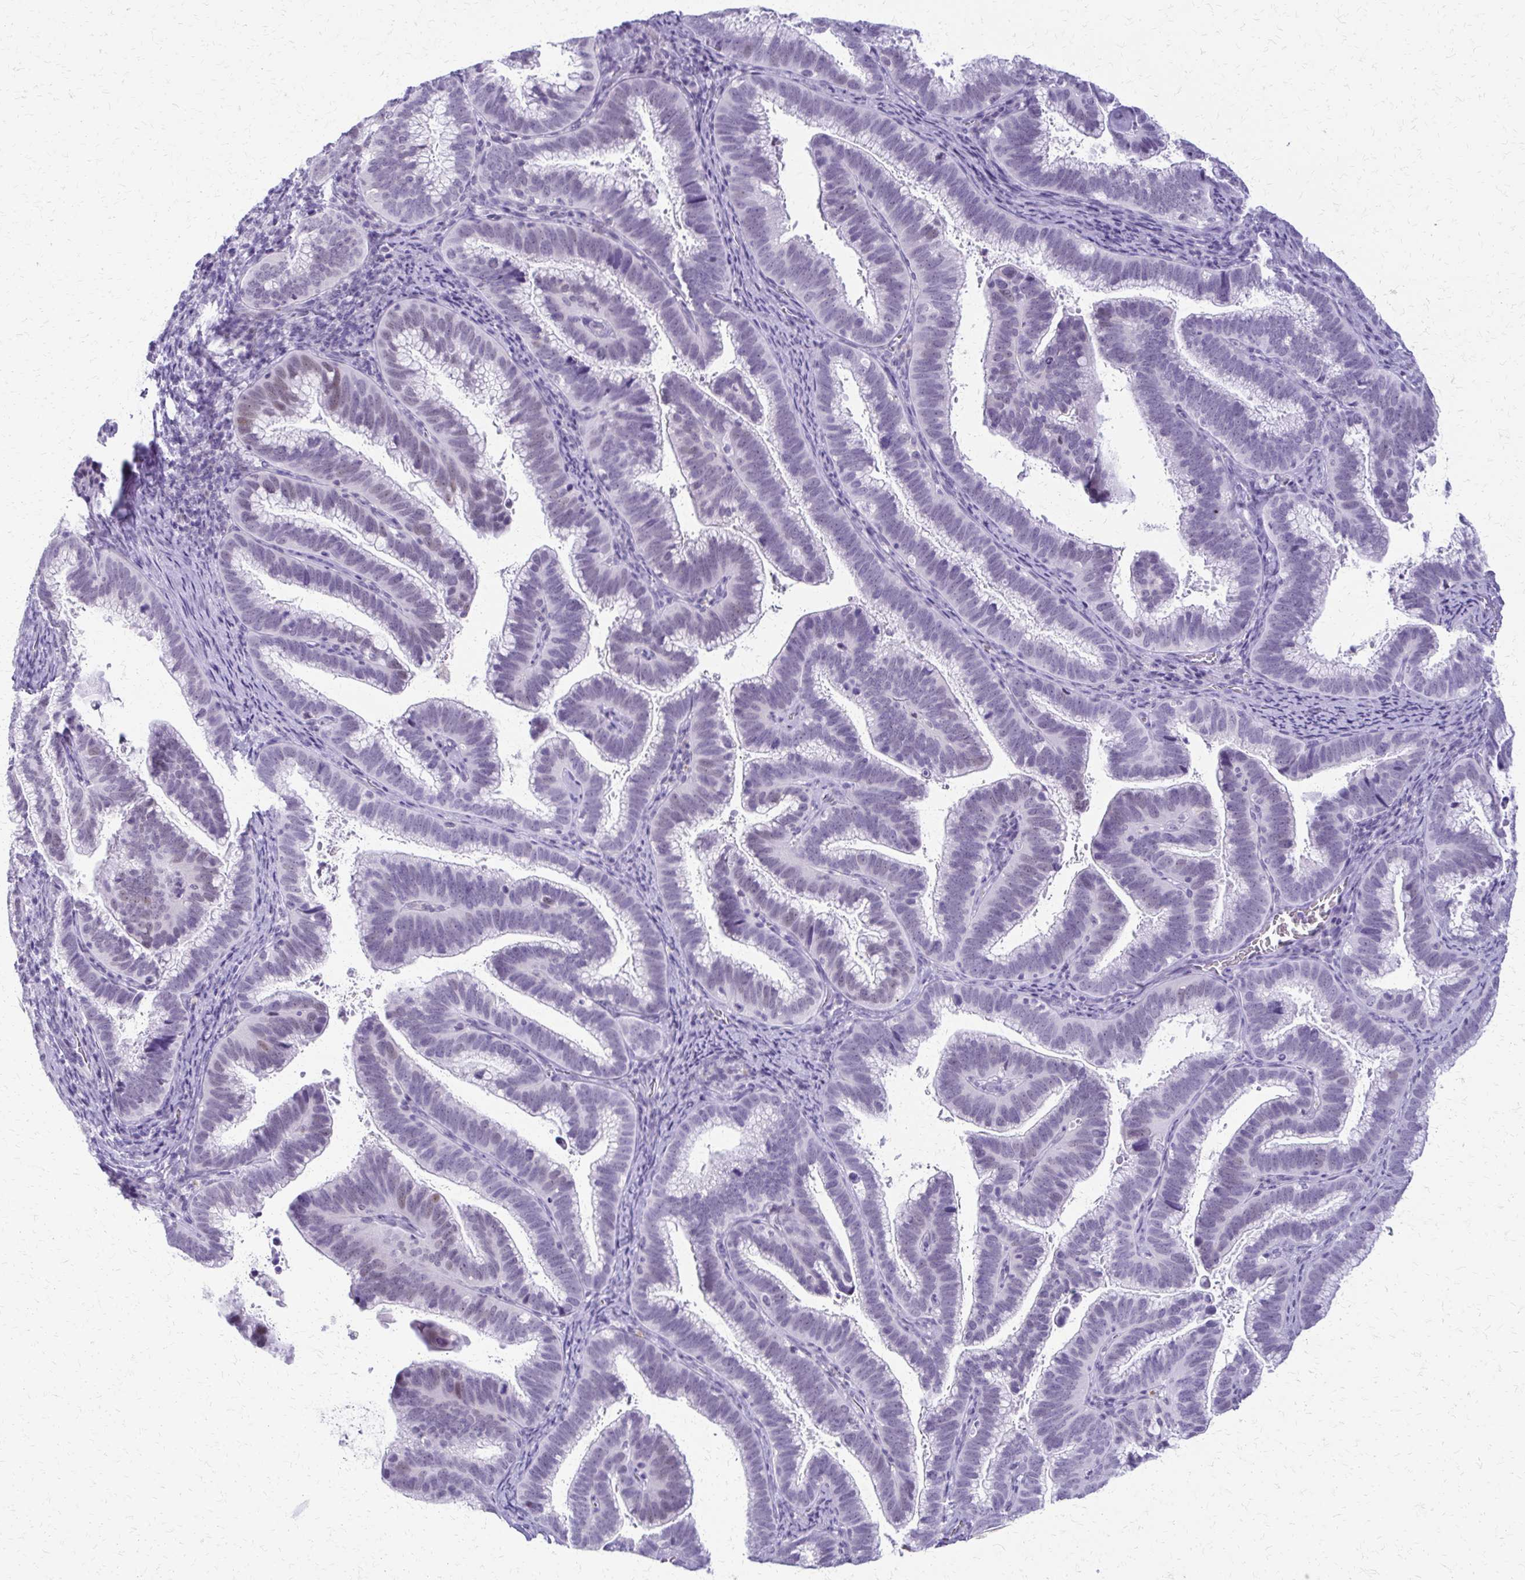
{"staining": {"intensity": "weak", "quantity": "<25%", "location": "nuclear"}, "tissue": "cervical cancer", "cell_type": "Tumor cells", "image_type": "cancer", "snomed": [{"axis": "morphology", "description": "Adenocarcinoma, NOS"}, {"axis": "topography", "description": "Cervix"}], "caption": "DAB immunohistochemical staining of cervical adenocarcinoma displays no significant expression in tumor cells.", "gene": "FAM162B", "patient": {"sex": "female", "age": 61}}